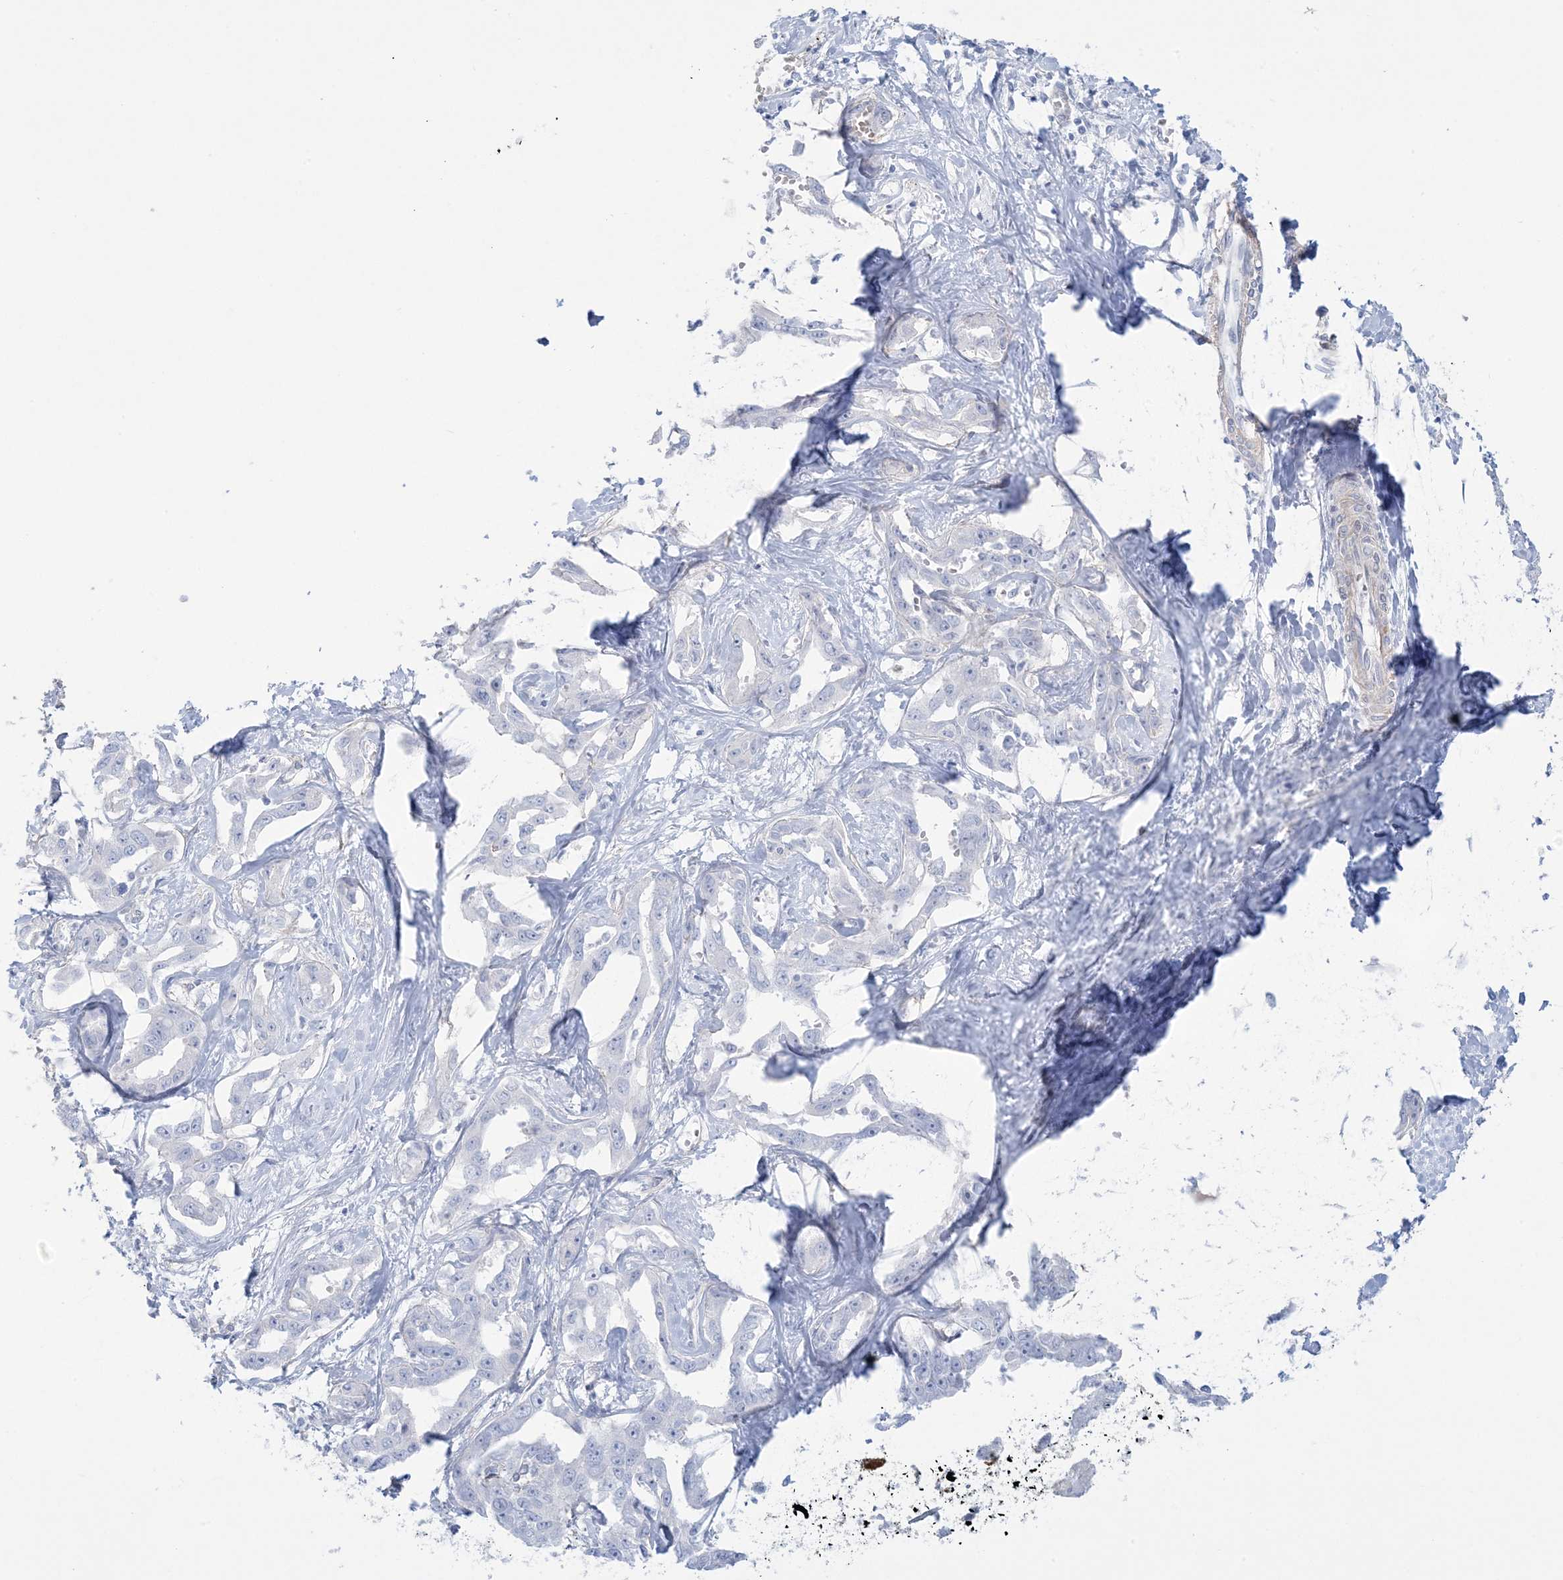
{"staining": {"intensity": "negative", "quantity": "none", "location": "none"}, "tissue": "liver cancer", "cell_type": "Tumor cells", "image_type": "cancer", "snomed": [{"axis": "morphology", "description": "Cholangiocarcinoma"}, {"axis": "topography", "description": "Liver"}], "caption": "An immunohistochemistry histopathology image of cholangiocarcinoma (liver) is shown. There is no staining in tumor cells of cholangiocarcinoma (liver).", "gene": "AGXT", "patient": {"sex": "male", "age": 59}}